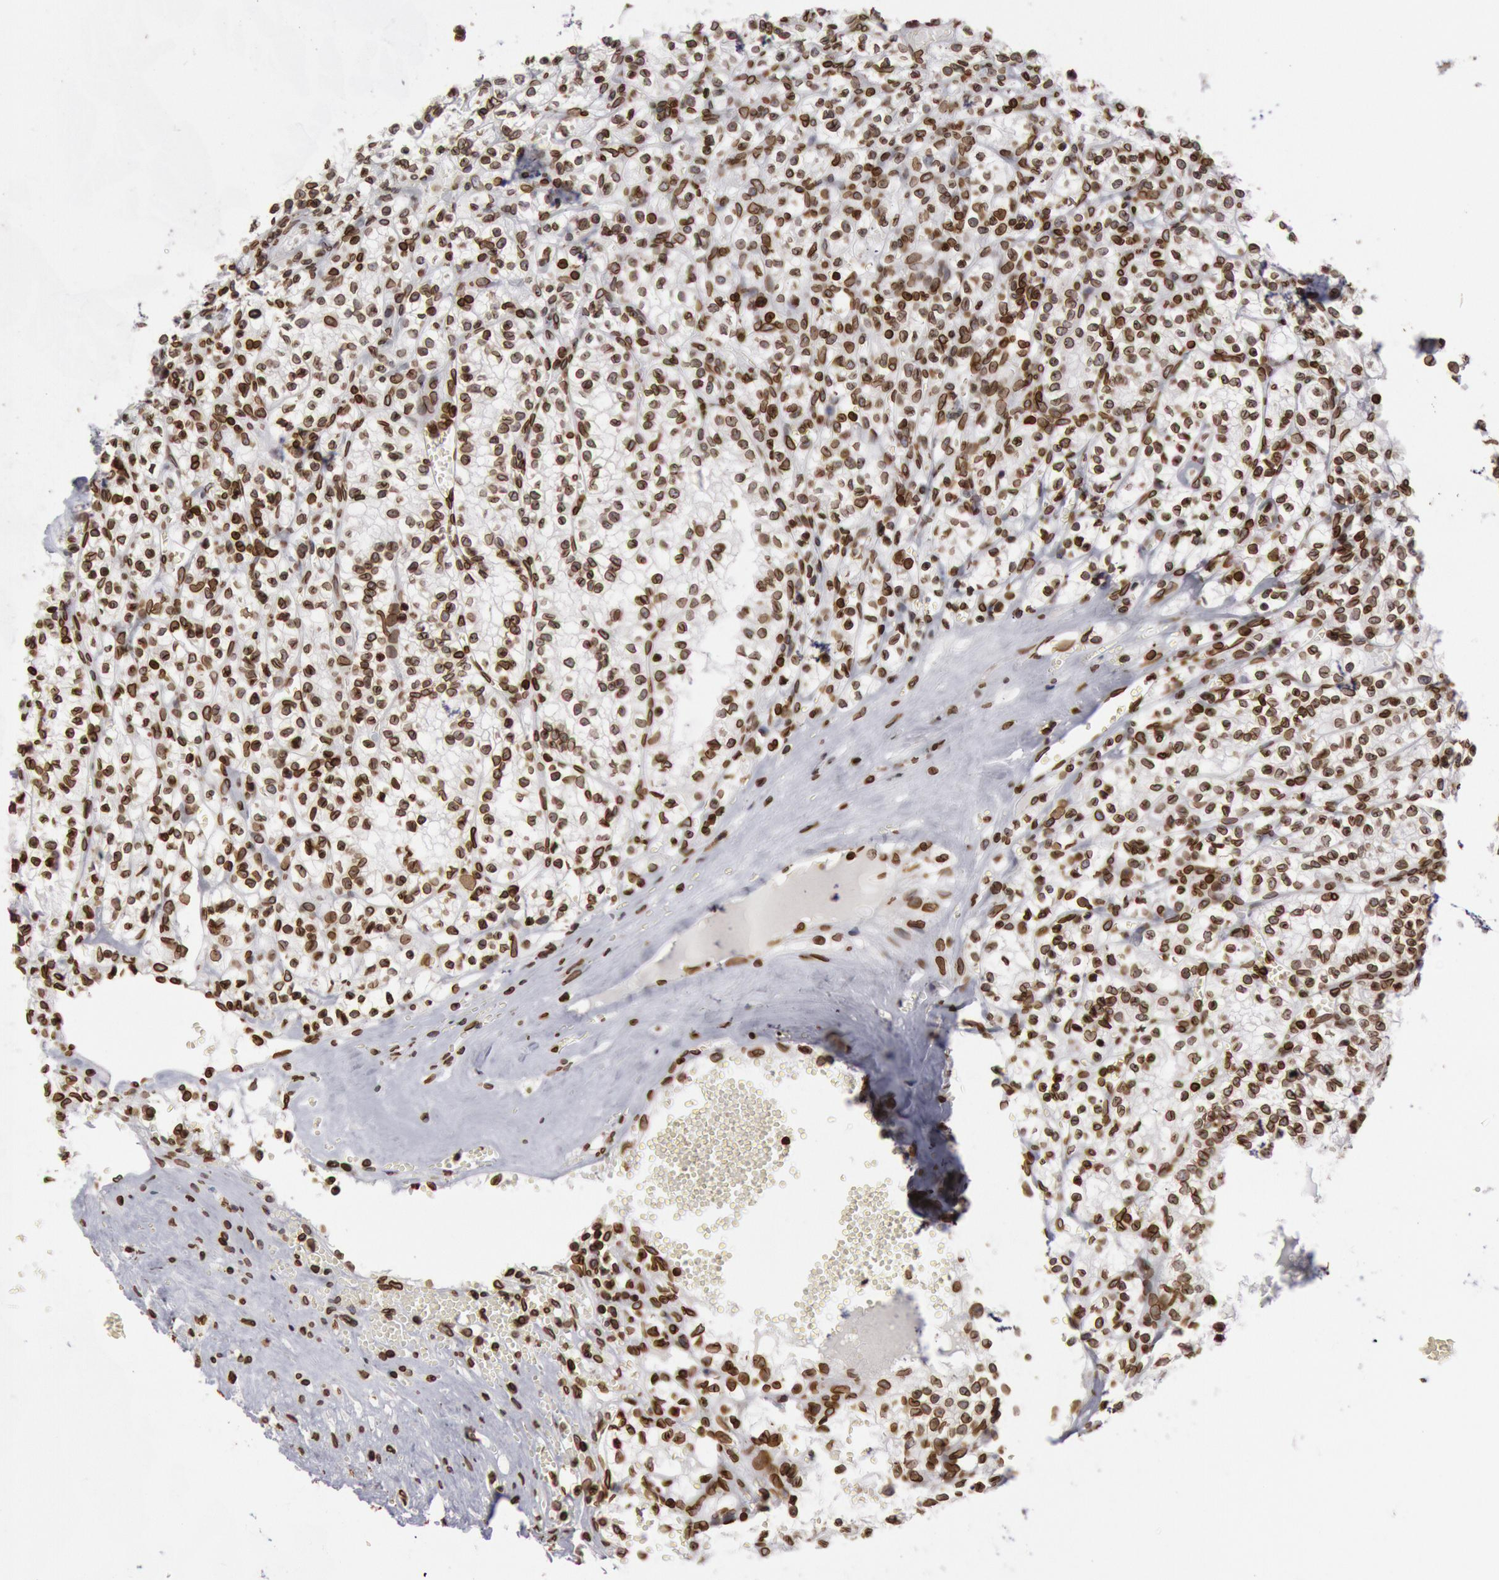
{"staining": {"intensity": "strong", "quantity": ">75%", "location": "cytoplasmic/membranous,nuclear"}, "tissue": "renal cancer", "cell_type": "Tumor cells", "image_type": "cancer", "snomed": [{"axis": "morphology", "description": "Adenocarcinoma, NOS"}, {"axis": "topography", "description": "Kidney"}], "caption": "Renal cancer was stained to show a protein in brown. There is high levels of strong cytoplasmic/membranous and nuclear staining in about >75% of tumor cells.", "gene": "SUN2", "patient": {"sex": "male", "age": 61}}